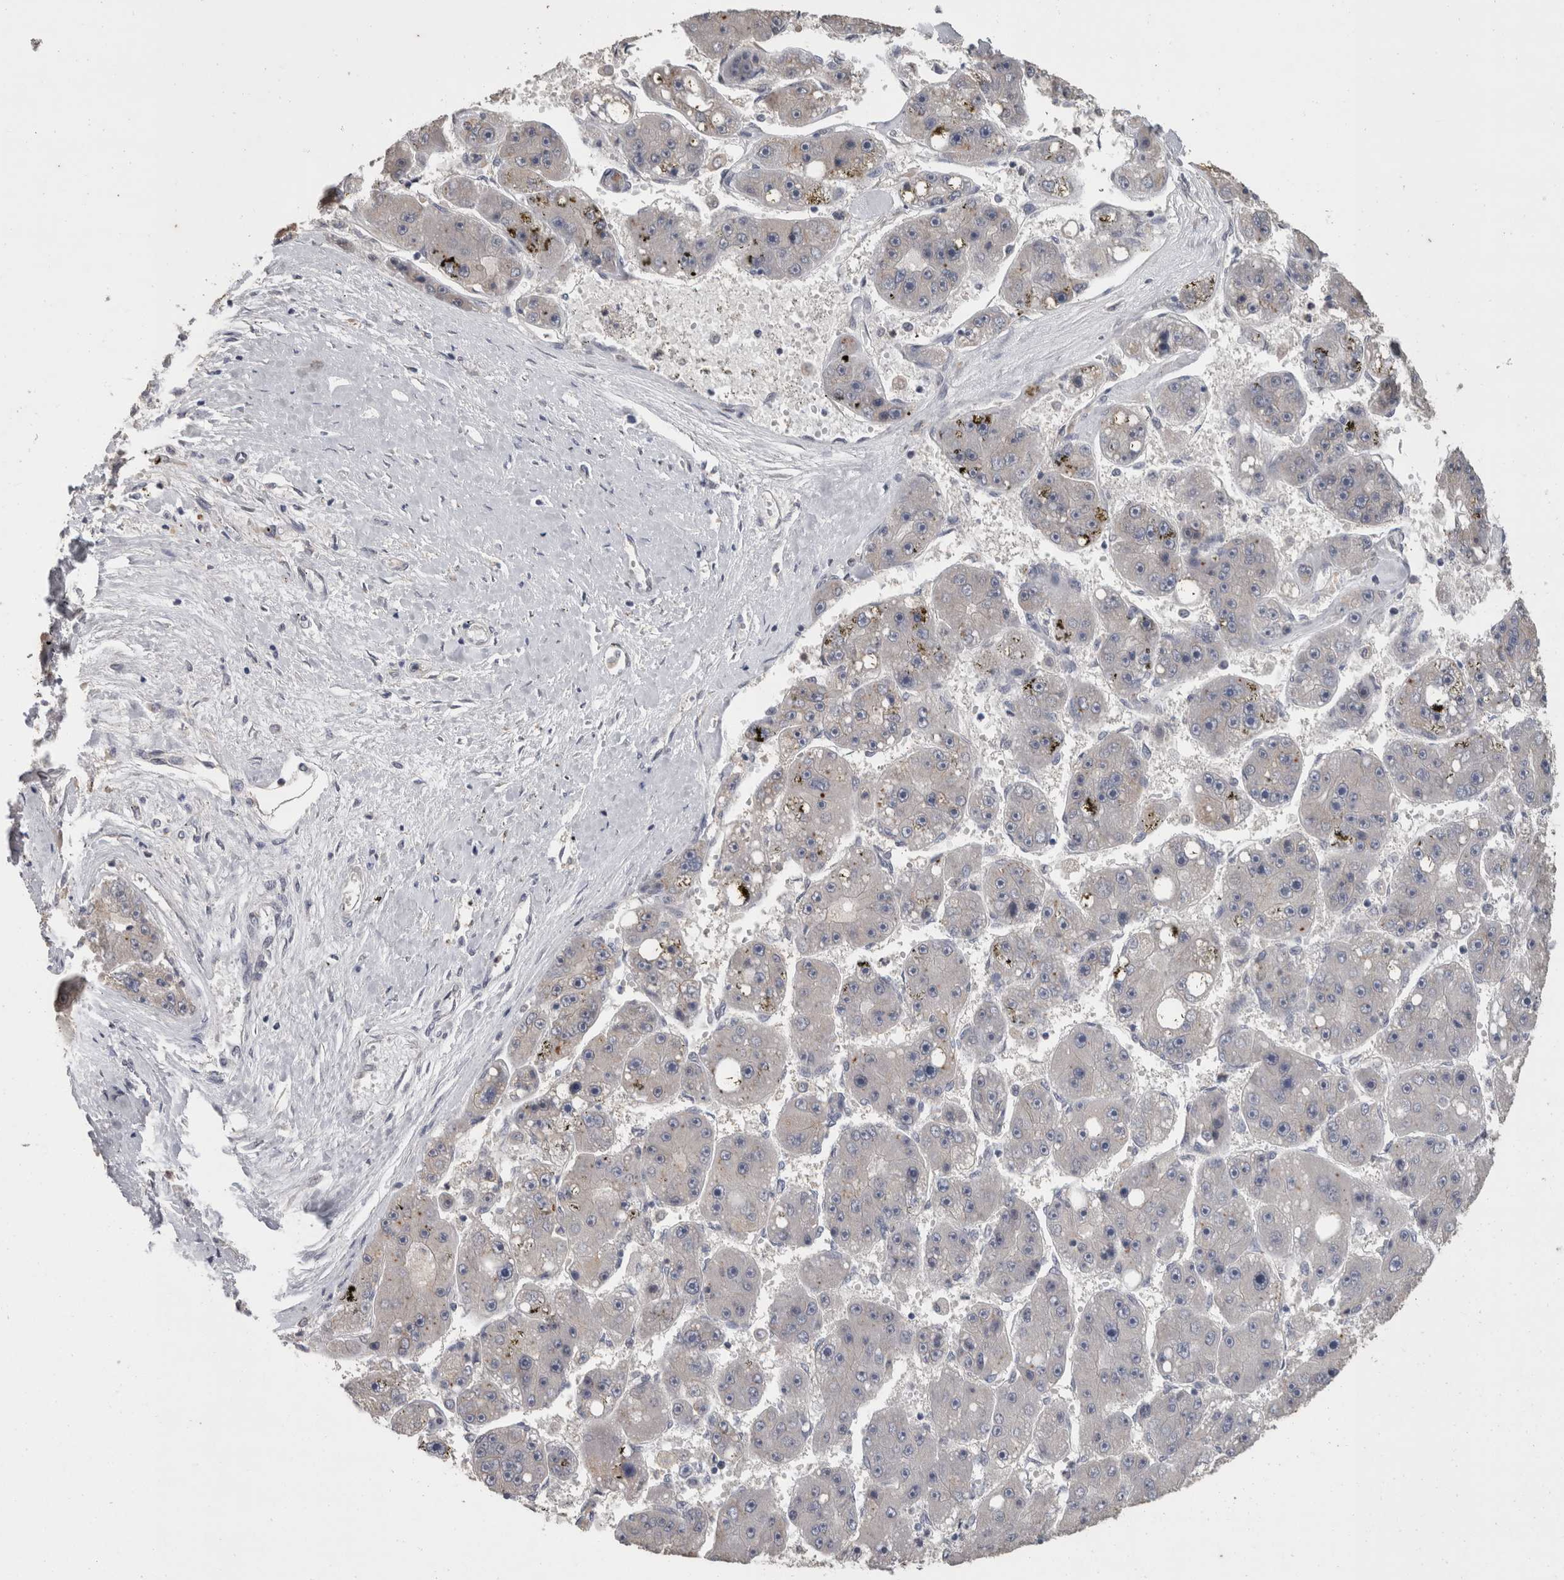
{"staining": {"intensity": "negative", "quantity": "none", "location": "none"}, "tissue": "liver cancer", "cell_type": "Tumor cells", "image_type": "cancer", "snomed": [{"axis": "morphology", "description": "Carcinoma, Hepatocellular, NOS"}, {"axis": "topography", "description": "Liver"}], "caption": "An immunohistochemistry (IHC) photomicrograph of hepatocellular carcinoma (liver) is shown. There is no staining in tumor cells of hepatocellular carcinoma (liver).", "gene": "FHOD3", "patient": {"sex": "female", "age": 61}}